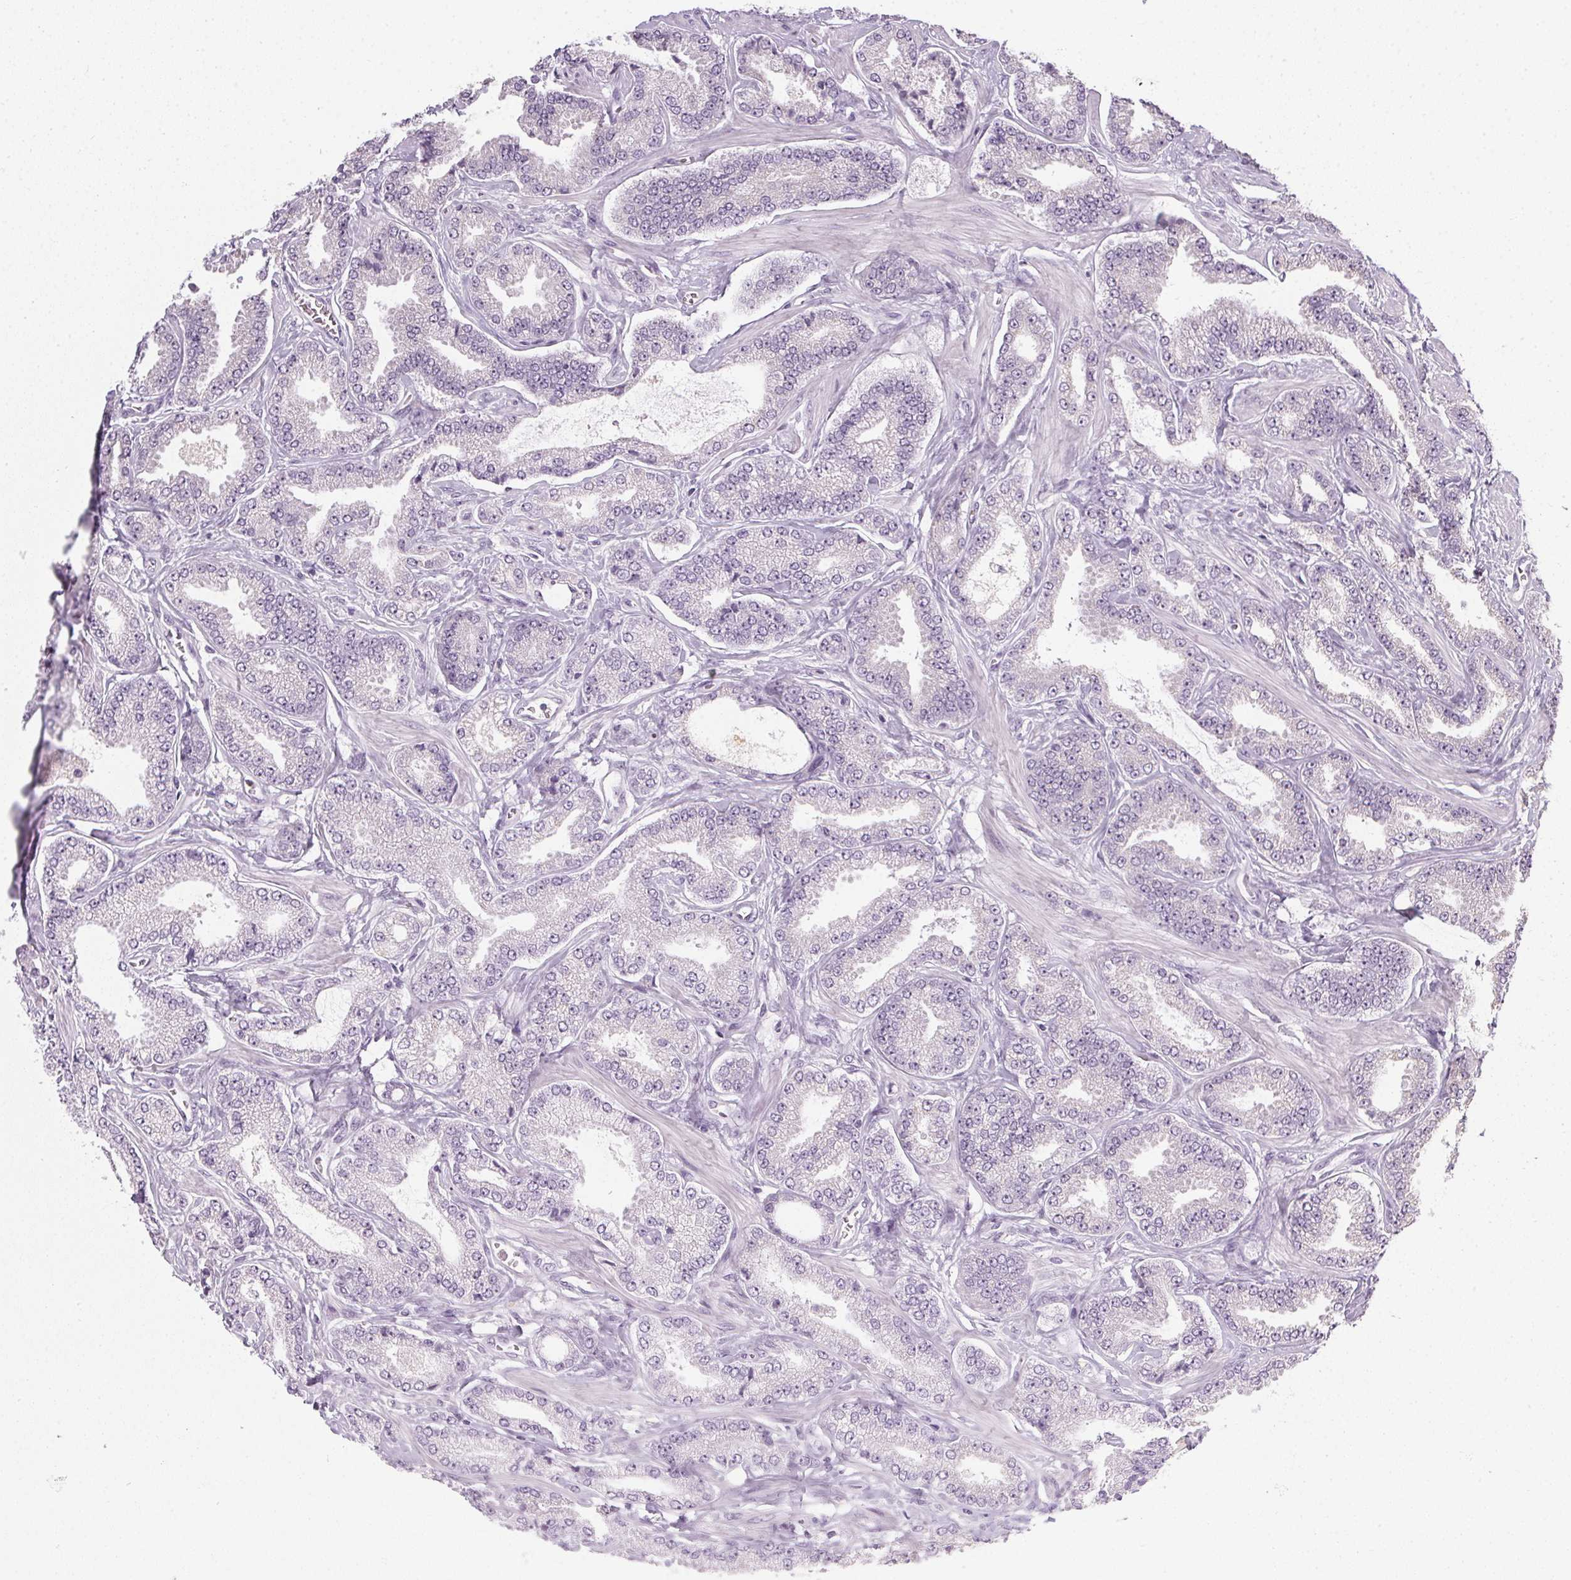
{"staining": {"intensity": "negative", "quantity": "none", "location": "none"}, "tissue": "prostate cancer", "cell_type": "Tumor cells", "image_type": "cancer", "snomed": [{"axis": "morphology", "description": "Adenocarcinoma, Low grade"}, {"axis": "topography", "description": "Prostate"}], "caption": "Tumor cells show no significant expression in prostate cancer.", "gene": "TMEM72", "patient": {"sex": "male", "age": 55}}